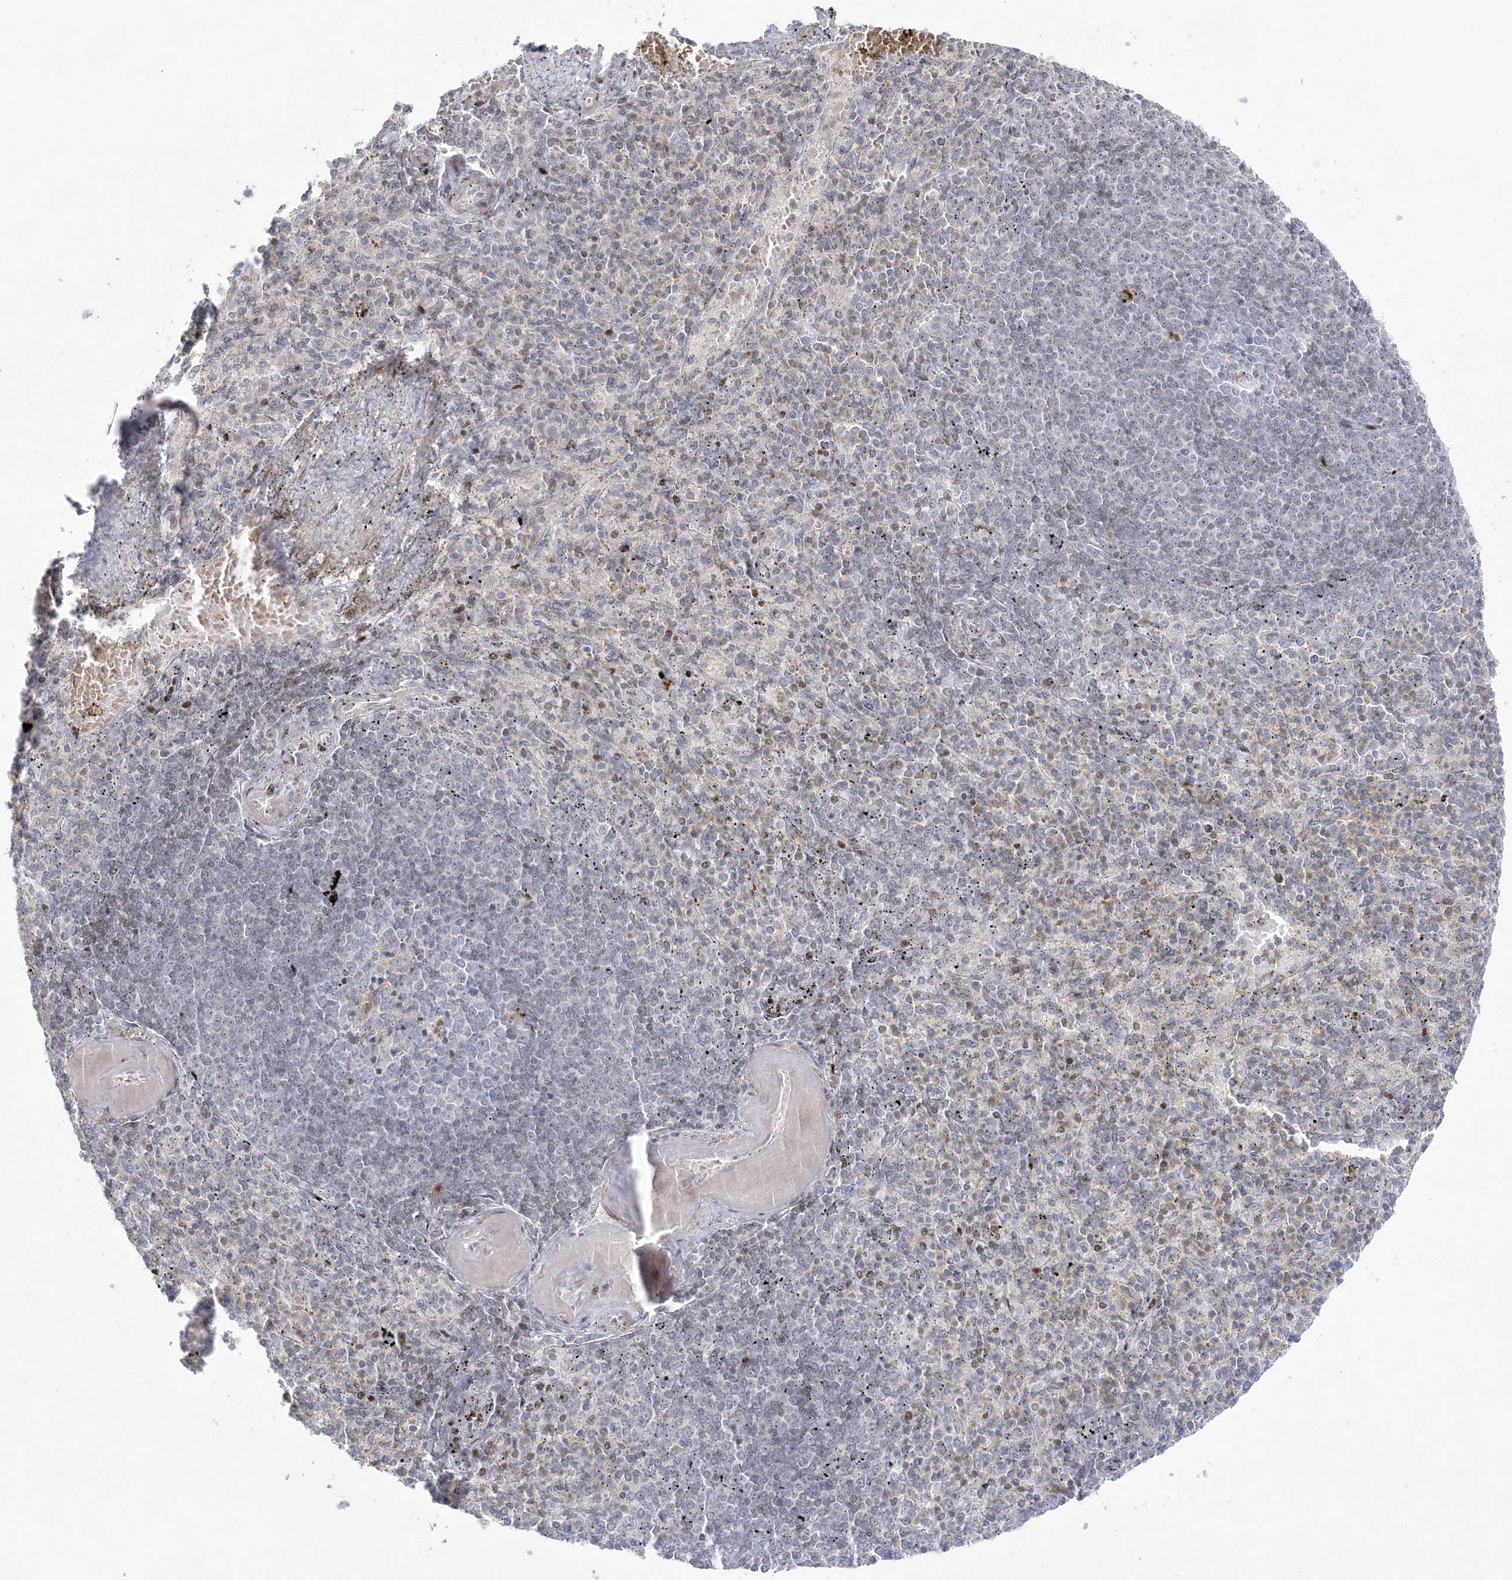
{"staining": {"intensity": "moderate", "quantity": "<25%", "location": "nuclear"}, "tissue": "spleen", "cell_type": "Cells in red pulp", "image_type": "normal", "snomed": [{"axis": "morphology", "description": "Normal tissue, NOS"}, {"axis": "topography", "description": "Spleen"}], "caption": "Immunohistochemistry of unremarkable spleen displays low levels of moderate nuclear staining in approximately <25% of cells in red pulp.", "gene": "SH3BP4", "patient": {"sex": "female", "age": 74}}